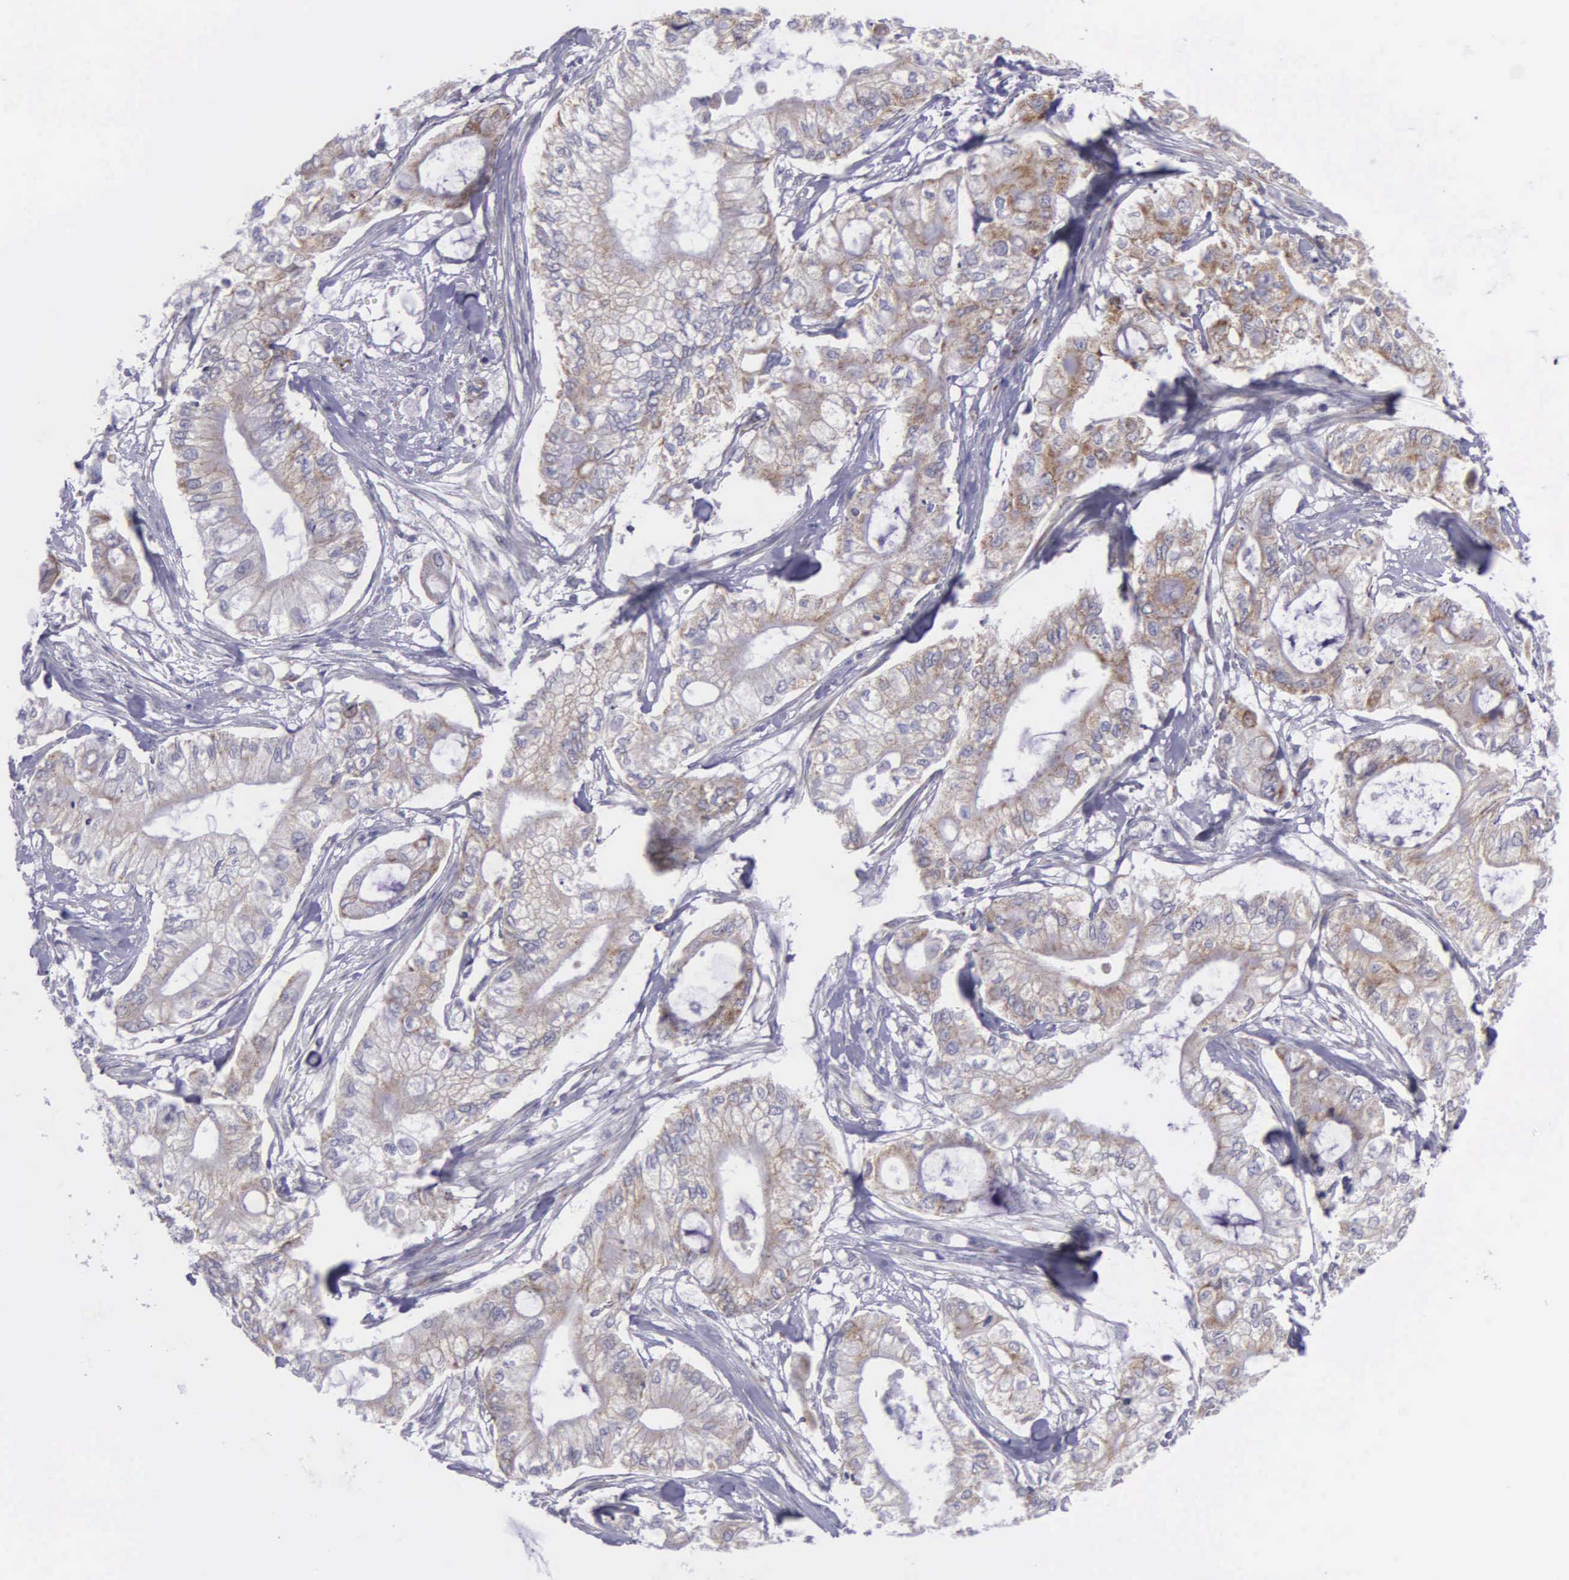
{"staining": {"intensity": "weak", "quantity": "25%-75%", "location": "cytoplasmic/membranous"}, "tissue": "pancreatic cancer", "cell_type": "Tumor cells", "image_type": "cancer", "snomed": [{"axis": "morphology", "description": "Adenocarcinoma, NOS"}, {"axis": "topography", "description": "Pancreas"}], "caption": "Pancreatic cancer stained with a brown dye shows weak cytoplasmic/membranous positive expression in about 25%-75% of tumor cells.", "gene": "SYNJ2BP", "patient": {"sex": "male", "age": 79}}